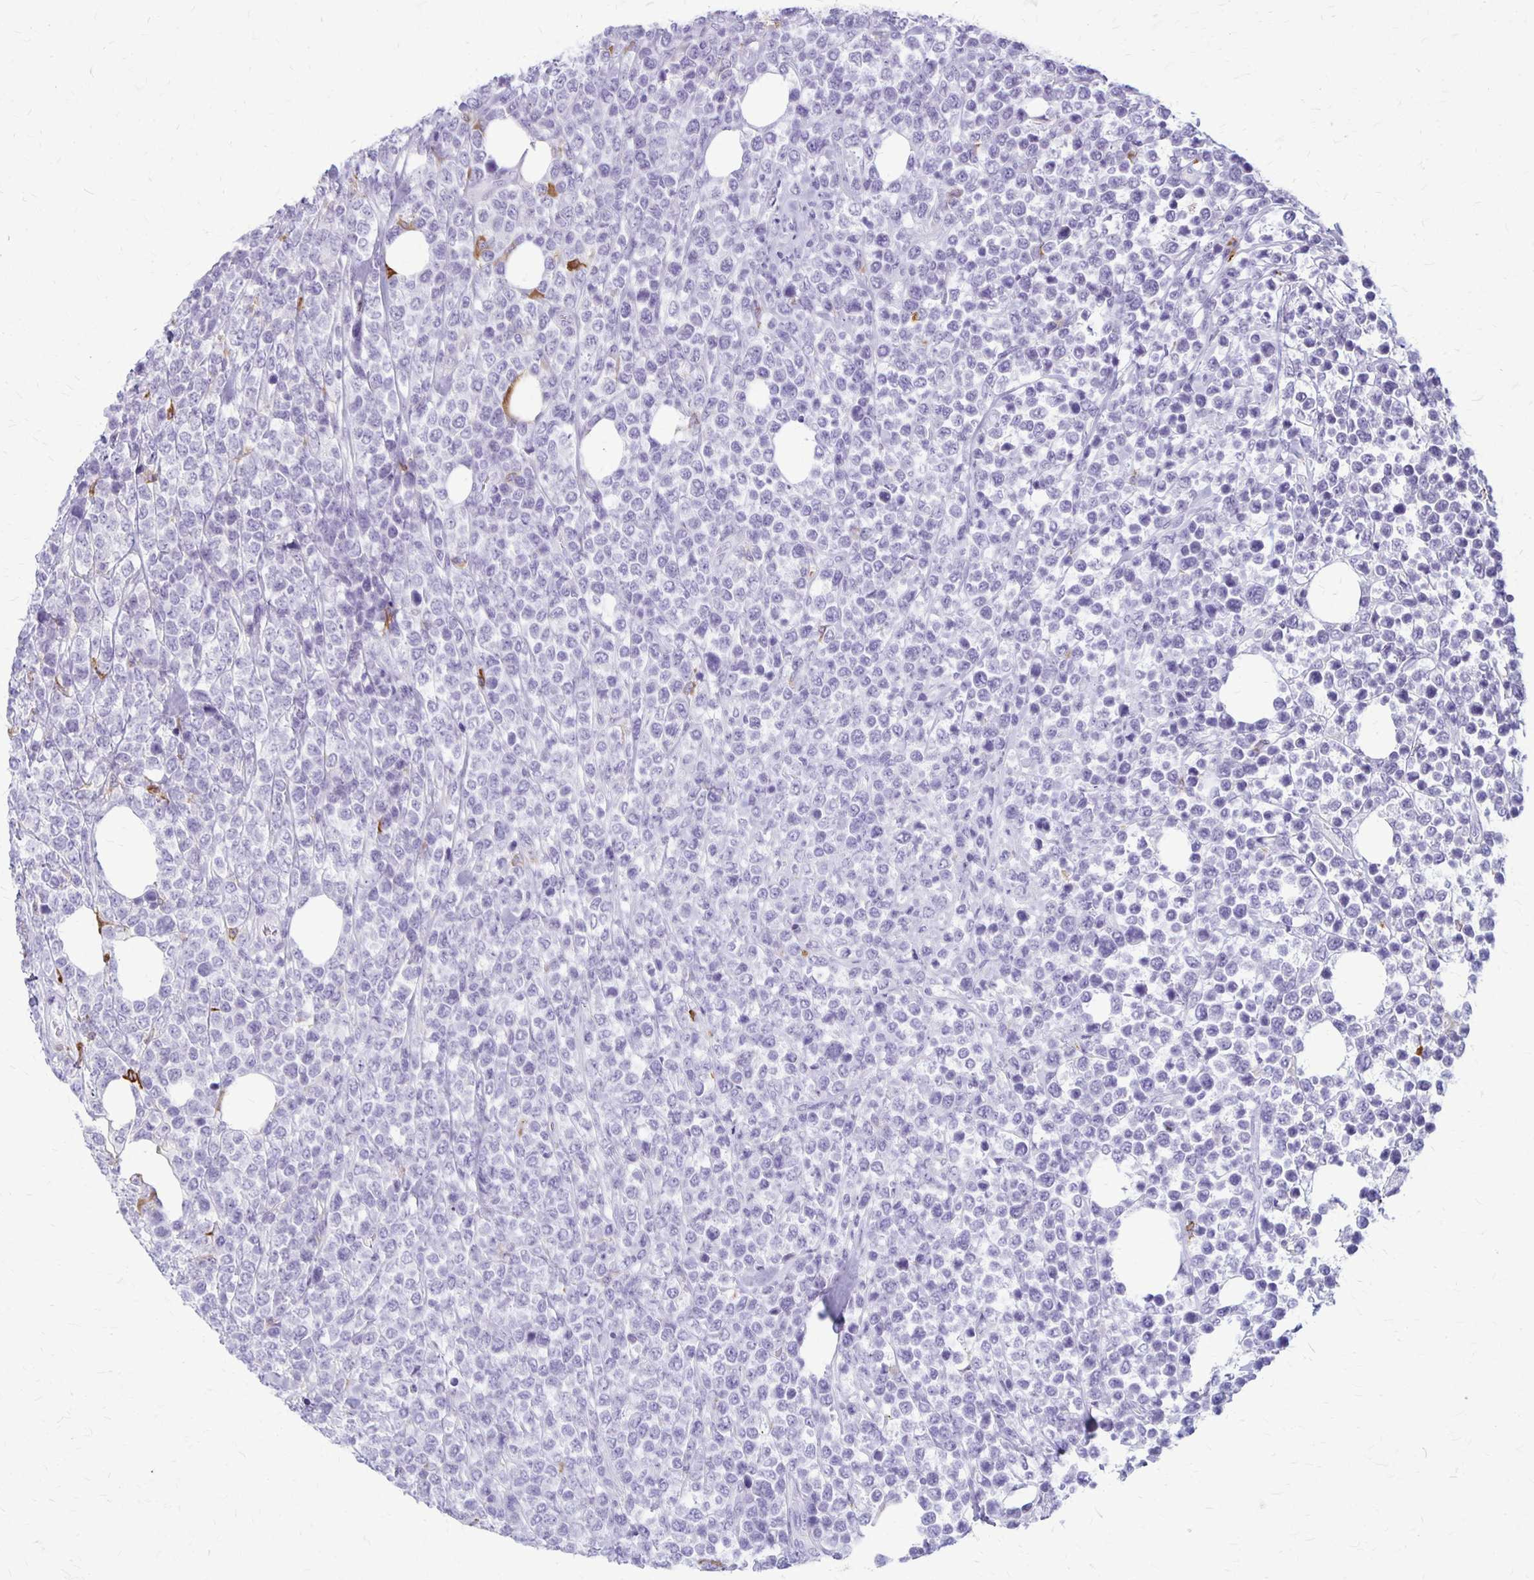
{"staining": {"intensity": "negative", "quantity": "none", "location": "none"}, "tissue": "lymphoma", "cell_type": "Tumor cells", "image_type": "cancer", "snomed": [{"axis": "morphology", "description": "Malignant lymphoma, non-Hodgkin's type, High grade"}, {"axis": "topography", "description": "Soft tissue"}], "caption": "There is no significant expression in tumor cells of lymphoma.", "gene": "RTN1", "patient": {"sex": "female", "age": 56}}